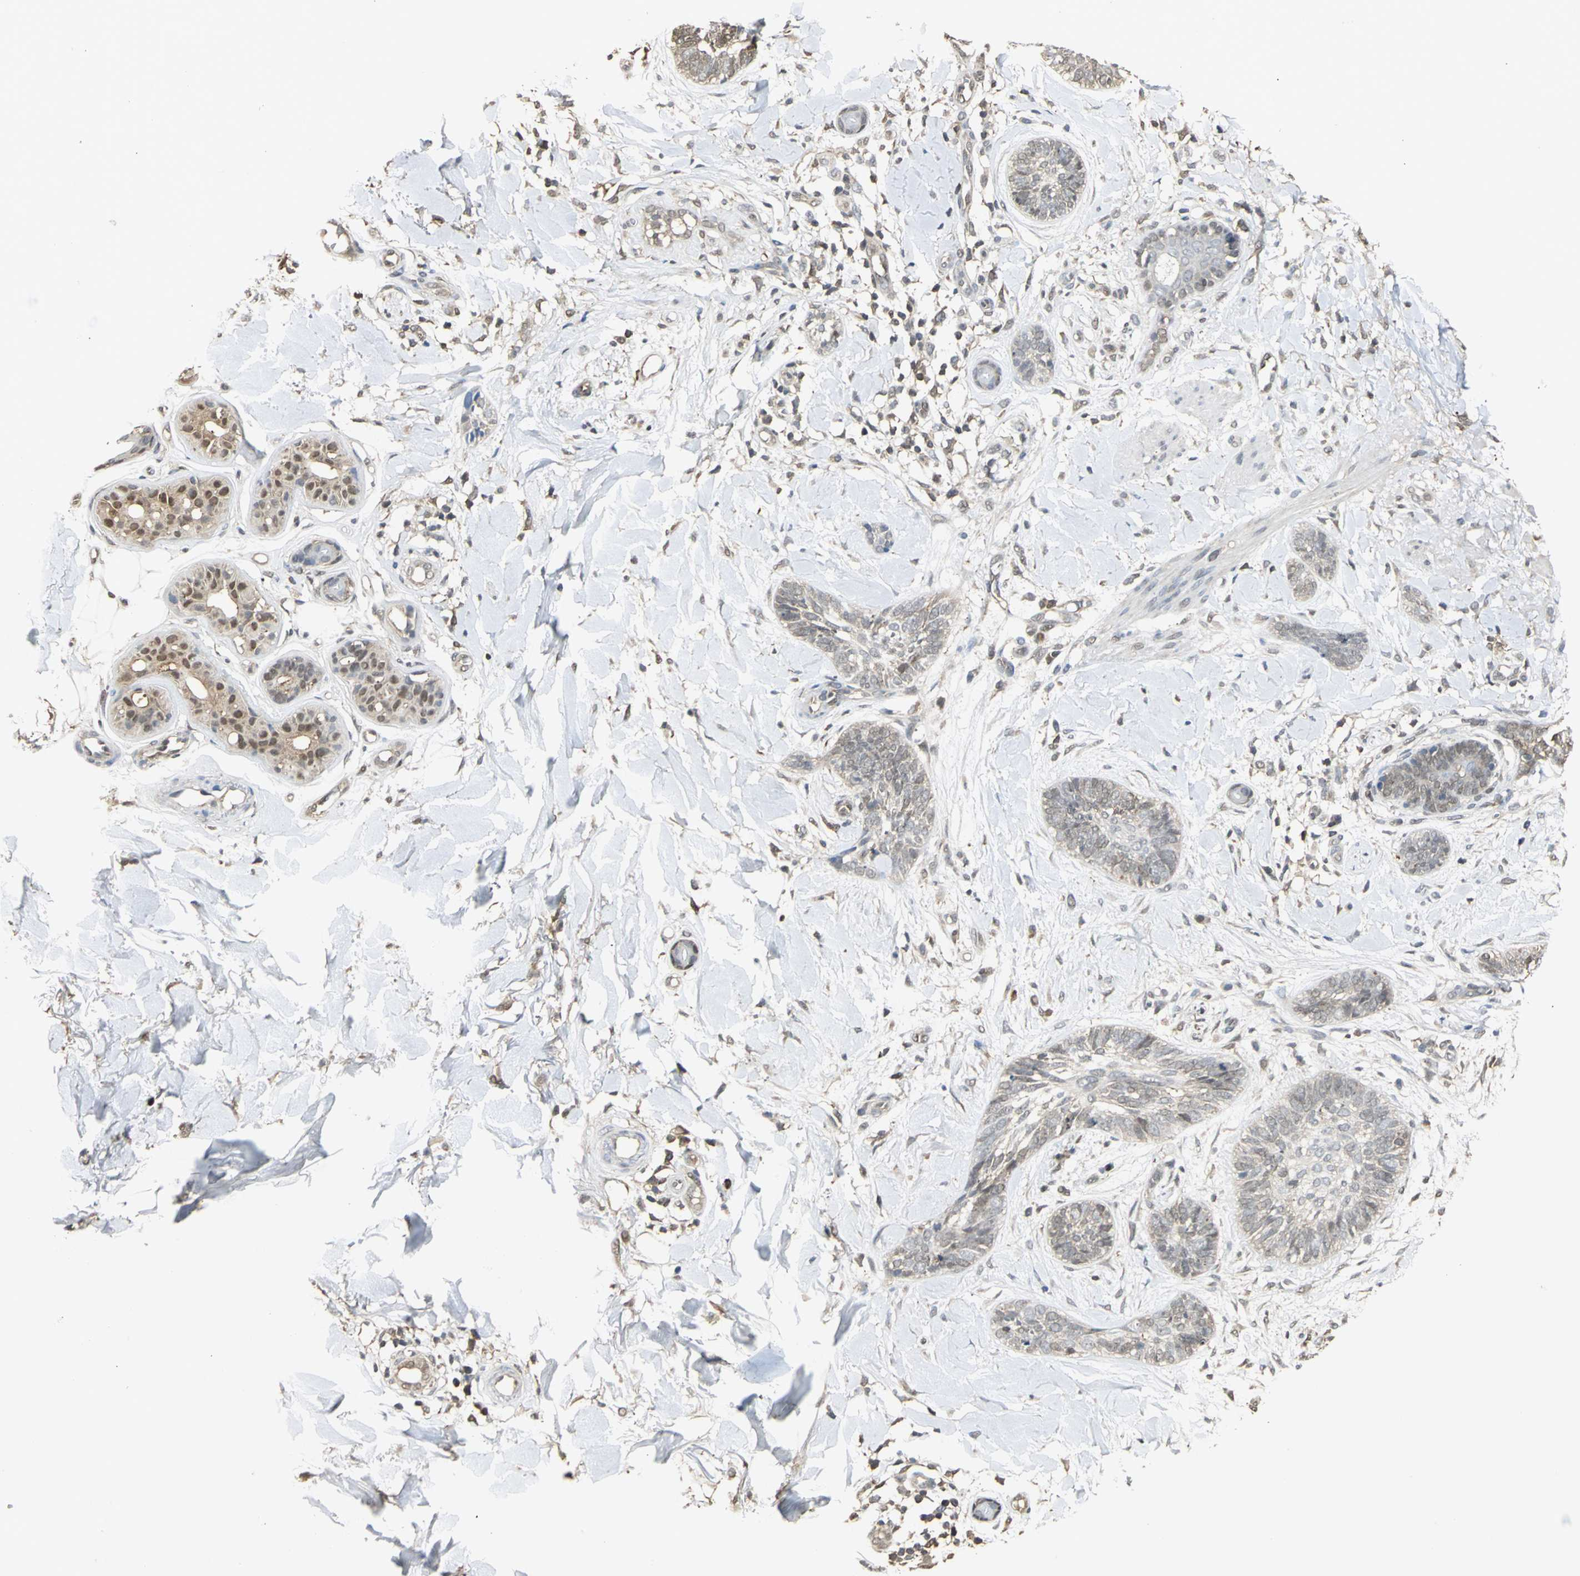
{"staining": {"intensity": "weak", "quantity": ">75%", "location": "cytoplasmic/membranous"}, "tissue": "skin cancer", "cell_type": "Tumor cells", "image_type": "cancer", "snomed": [{"axis": "morphology", "description": "Basal cell carcinoma"}, {"axis": "topography", "description": "Skin"}], "caption": "The immunohistochemical stain highlights weak cytoplasmic/membranous positivity in tumor cells of skin basal cell carcinoma tissue.", "gene": "PARK7", "patient": {"sex": "female", "age": 58}}